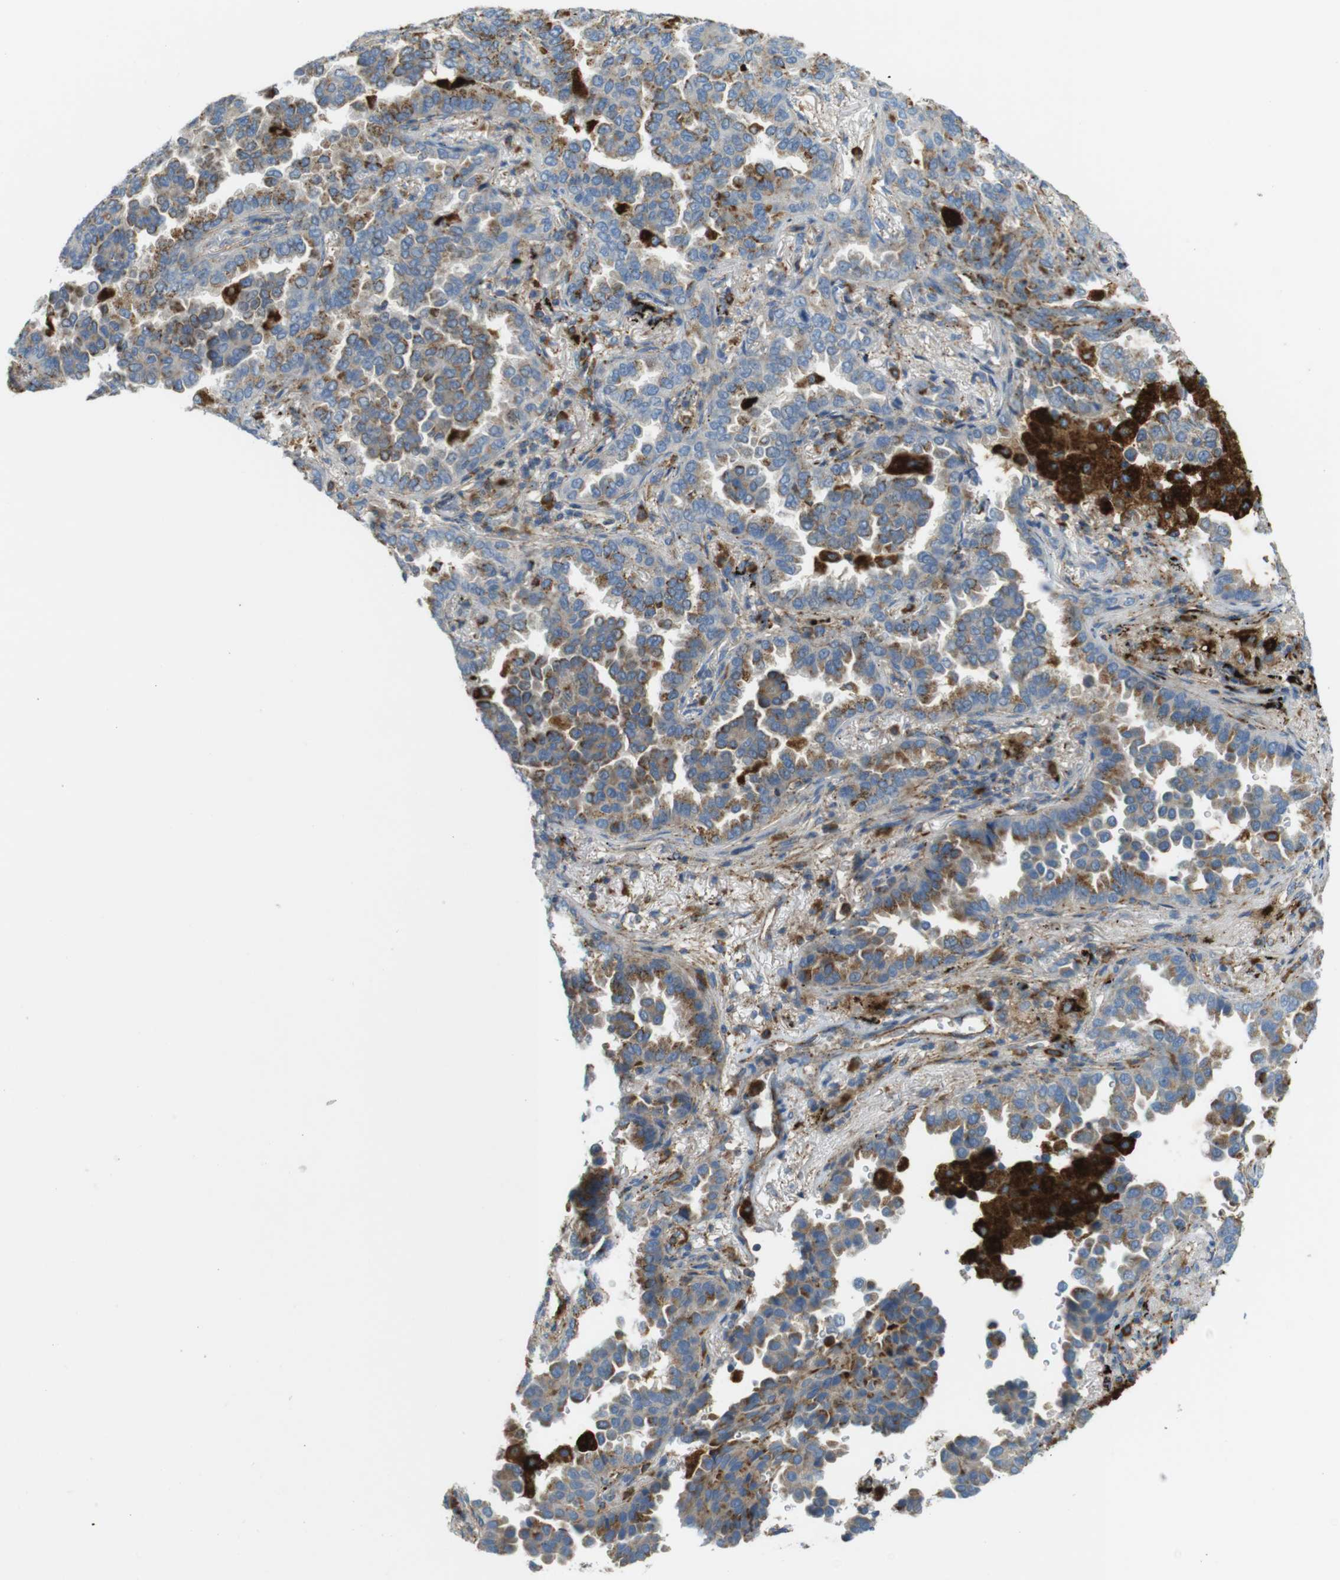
{"staining": {"intensity": "moderate", "quantity": ">75%", "location": "cytoplasmic/membranous"}, "tissue": "lung cancer", "cell_type": "Tumor cells", "image_type": "cancer", "snomed": [{"axis": "morphology", "description": "Normal tissue, NOS"}, {"axis": "morphology", "description": "Adenocarcinoma, NOS"}, {"axis": "topography", "description": "Lung"}], "caption": "Immunohistochemical staining of lung cancer (adenocarcinoma) demonstrates medium levels of moderate cytoplasmic/membranous staining in about >75% of tumor cells. The staining is performed using DAB brown chromogen to label protein expression. The nuclei are counter-stained blue using hematoxylin.", "gene": "LAMP1", "patient": {"sex": "male", "age": 59}}